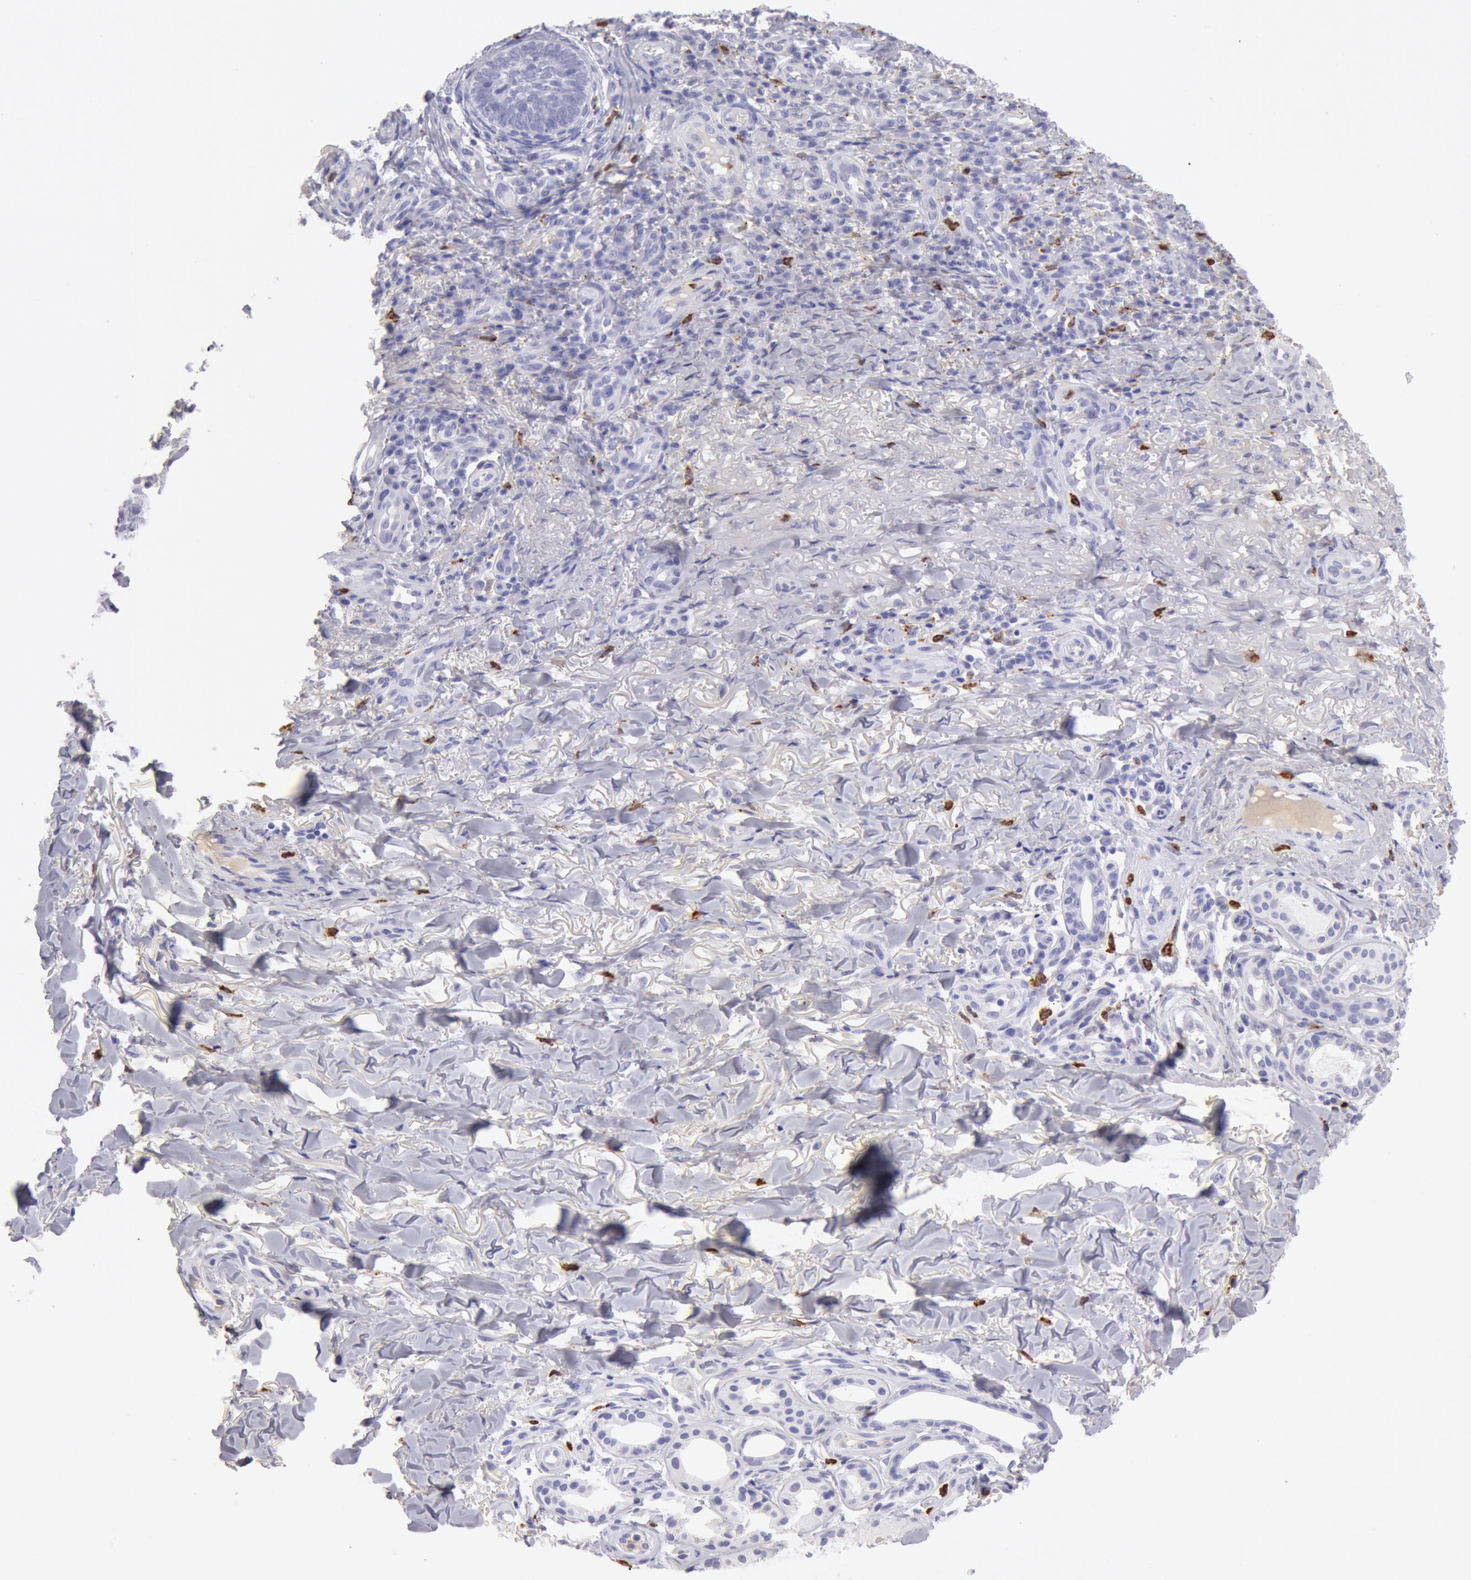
{"staining": {"intensity": "negative", "quantity": "none", "location": "none"}, "tissue": "skin cancer", "cell_type": "Tumor cells", "image_type": "cancer", "snomed": [{"axis": "morphology", "description": "Basal cell carcinoma"}, {"axis": "topography", "description": "Skin"}], "caption": "An image of human skin basal cell carcinoma is negative for staining in tumor cells.", "gene": "FCN1", "patient": {"sex": "male", "age": 81}}